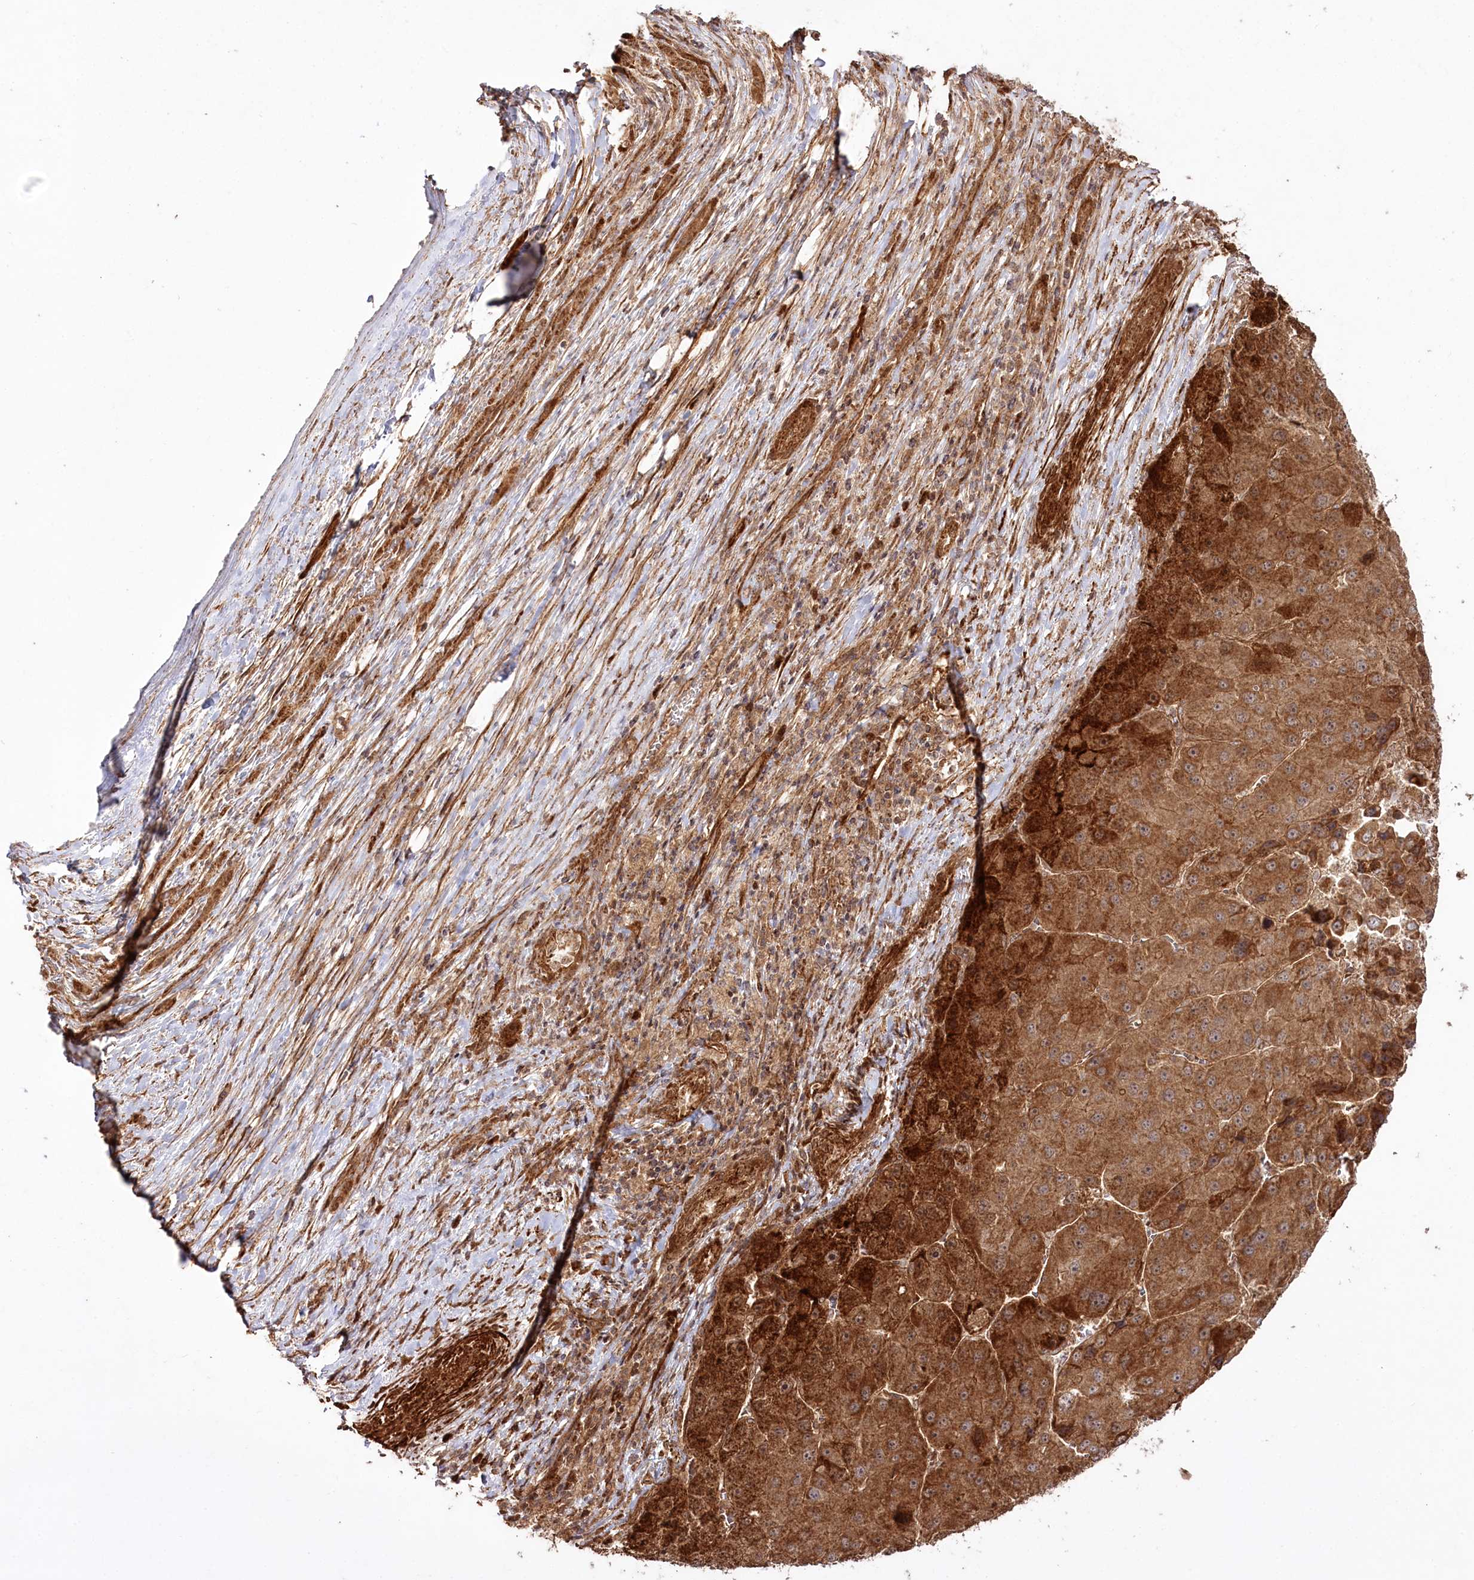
{"staining": {"intensity": "strong", "quantity": ">75%", "location": "cytoplasmic/membranous"}, "tissue": "liver cancer", "cell_type": "Tumor cells", "image_type": "cancer", "snomed": [{"axis": "morphology", "description": "Carcinoma, Hepatocellular, NOS"}, {"axis": "topography", "description": "Liver"}], "caption": "Strong cytoplasmic/membranous staining for a protein is identified in about >75% of tumor cells of liver hepatocellular carcinoma using IHC.", "gene": "REXO2", "patient": {"sex": "female", "age": 73}}